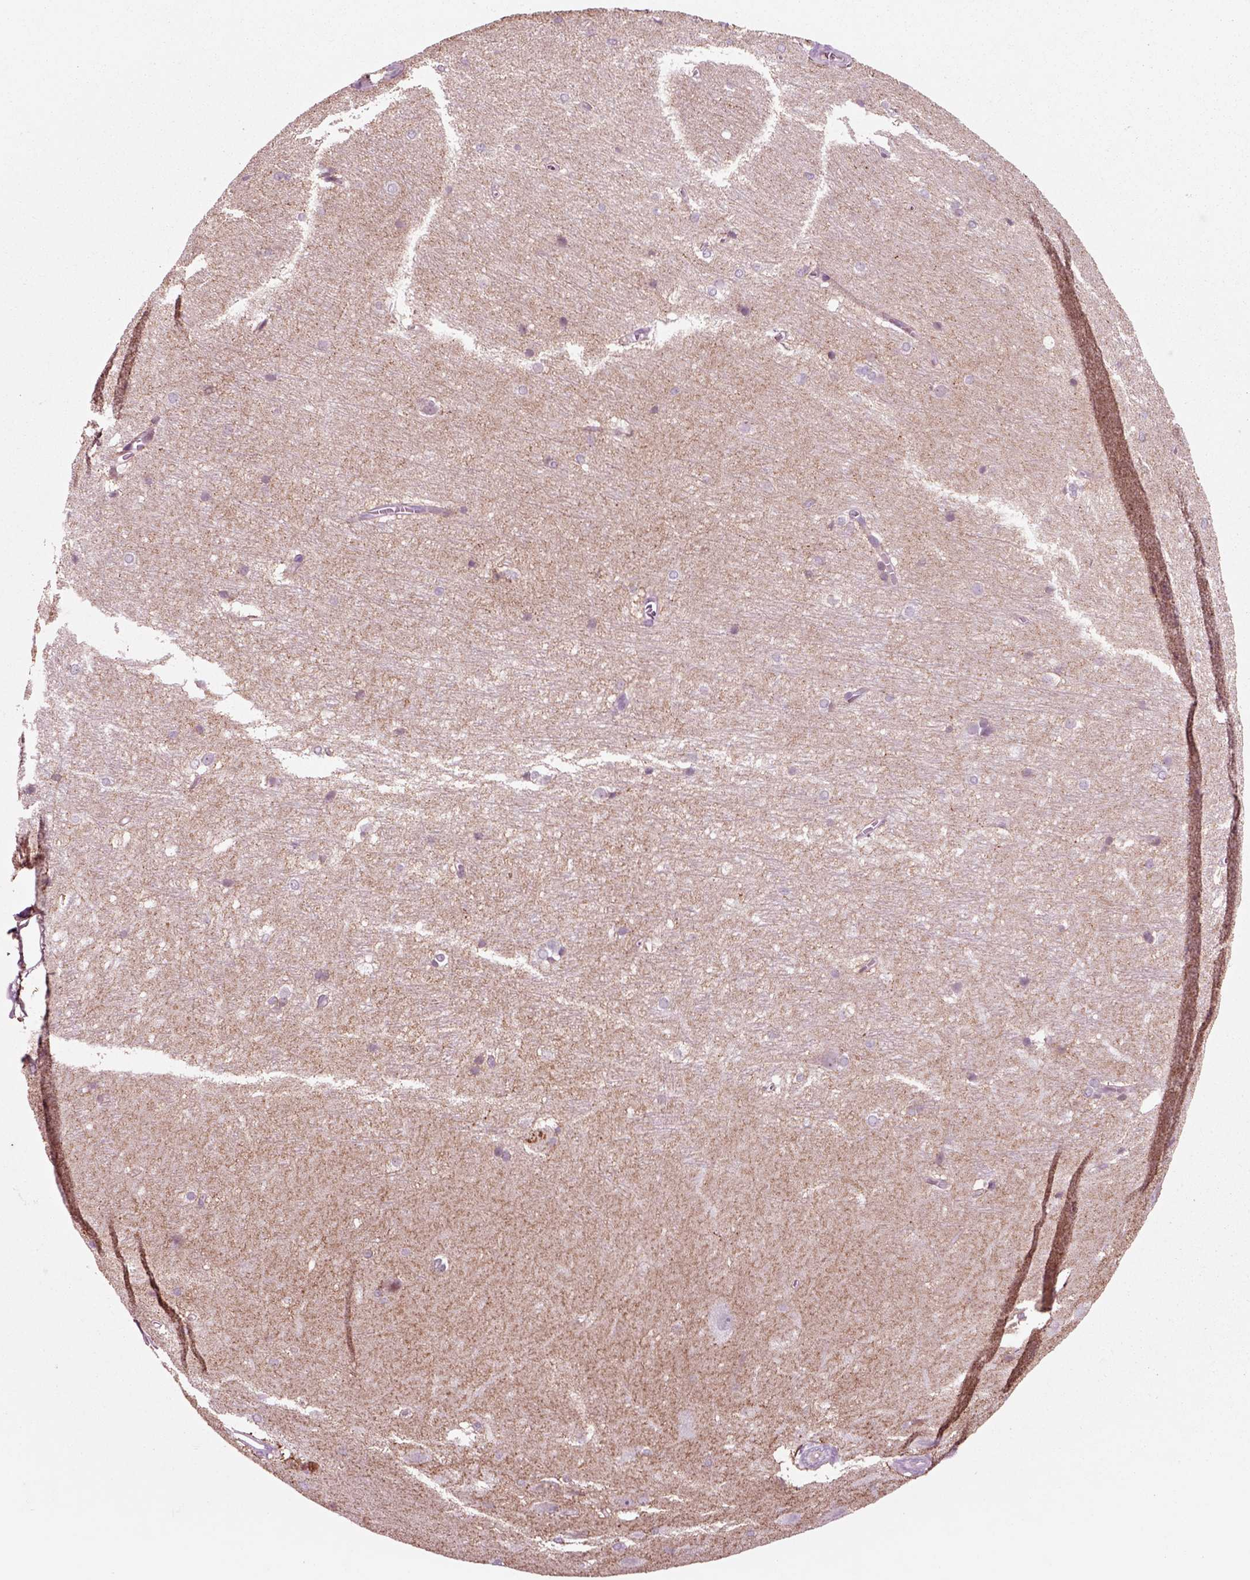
{"staining": {"intensity": "negative", "quantity": "none", "location": "none"}, "tissue": "hippocampus", "cell_type": "Glial cells", "image_type": "normal", "snomed": [{"axis": "morphology", "description": "Normal tissue, NOS"}, {"axis": "topography", "description": "Cerebral cortex"}, {"axis": "topography", "description": "Hippocampus"}], "caption": "Glial cells show no significant staining in unremarkable hippocampus. (DAB immunohistochemistry (IHC) with hematoxylin counter stain).", "gene": "CHGB", "patient": {"sex": "female", "age": 19}}